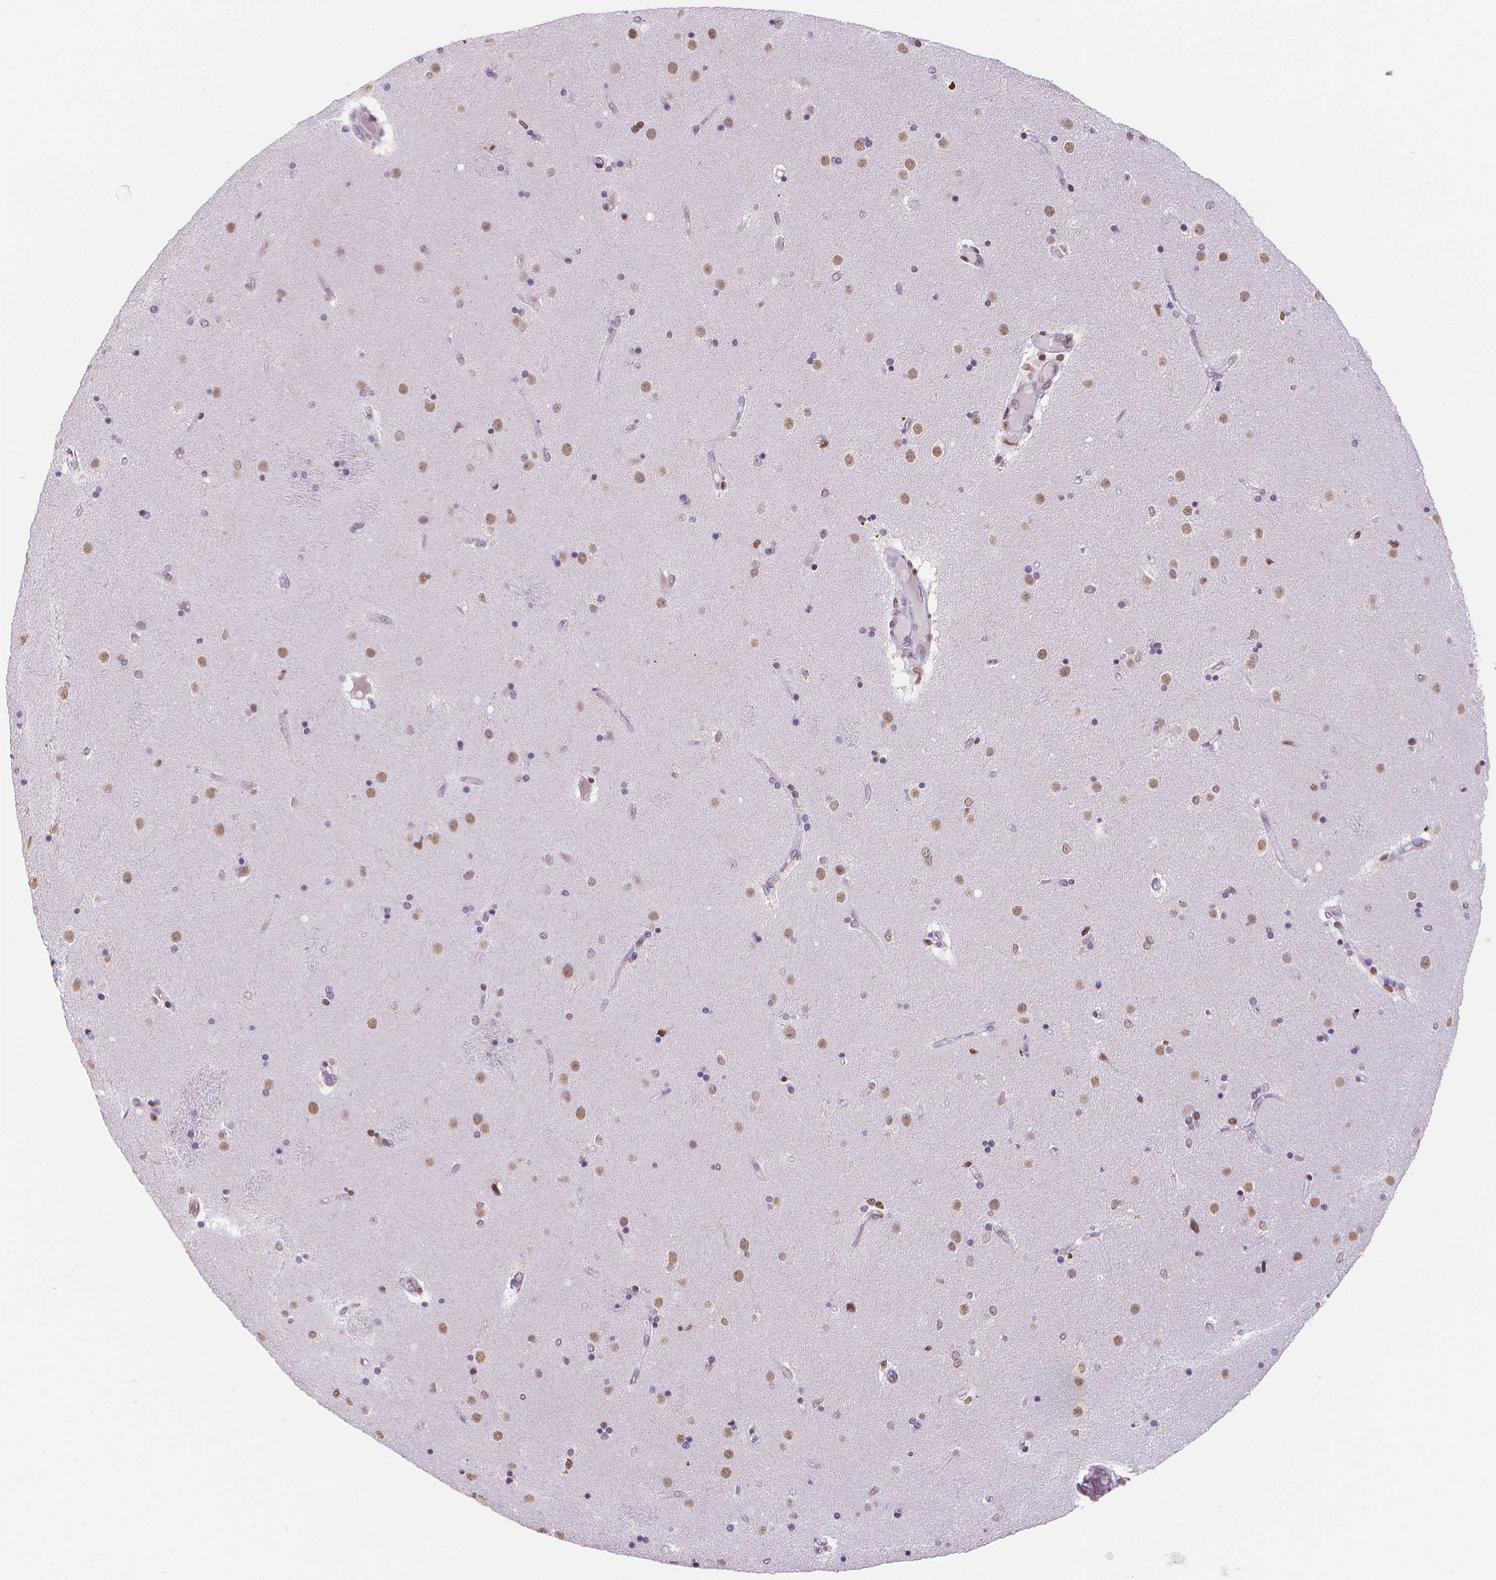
{"staining": {"intensity": "negative", "quantity": "none", "location": "none"}, "tissue": "caudate", "cell_type": "Glial cells", "image_type": "normal", "snomed": [{"axis": "morphology", "description": "Normal tissue, NOS"}, {"axis": "topography", "description": "Lateral ventricle wall"}], "caption": "This image is of benign caudate stained with IHC to label a protein in brown with the nuclei are counter-stained blue. There is no staining in glial cells.", "gene": "MEF2C", "patient": {"sex": "female", "age": 71}}